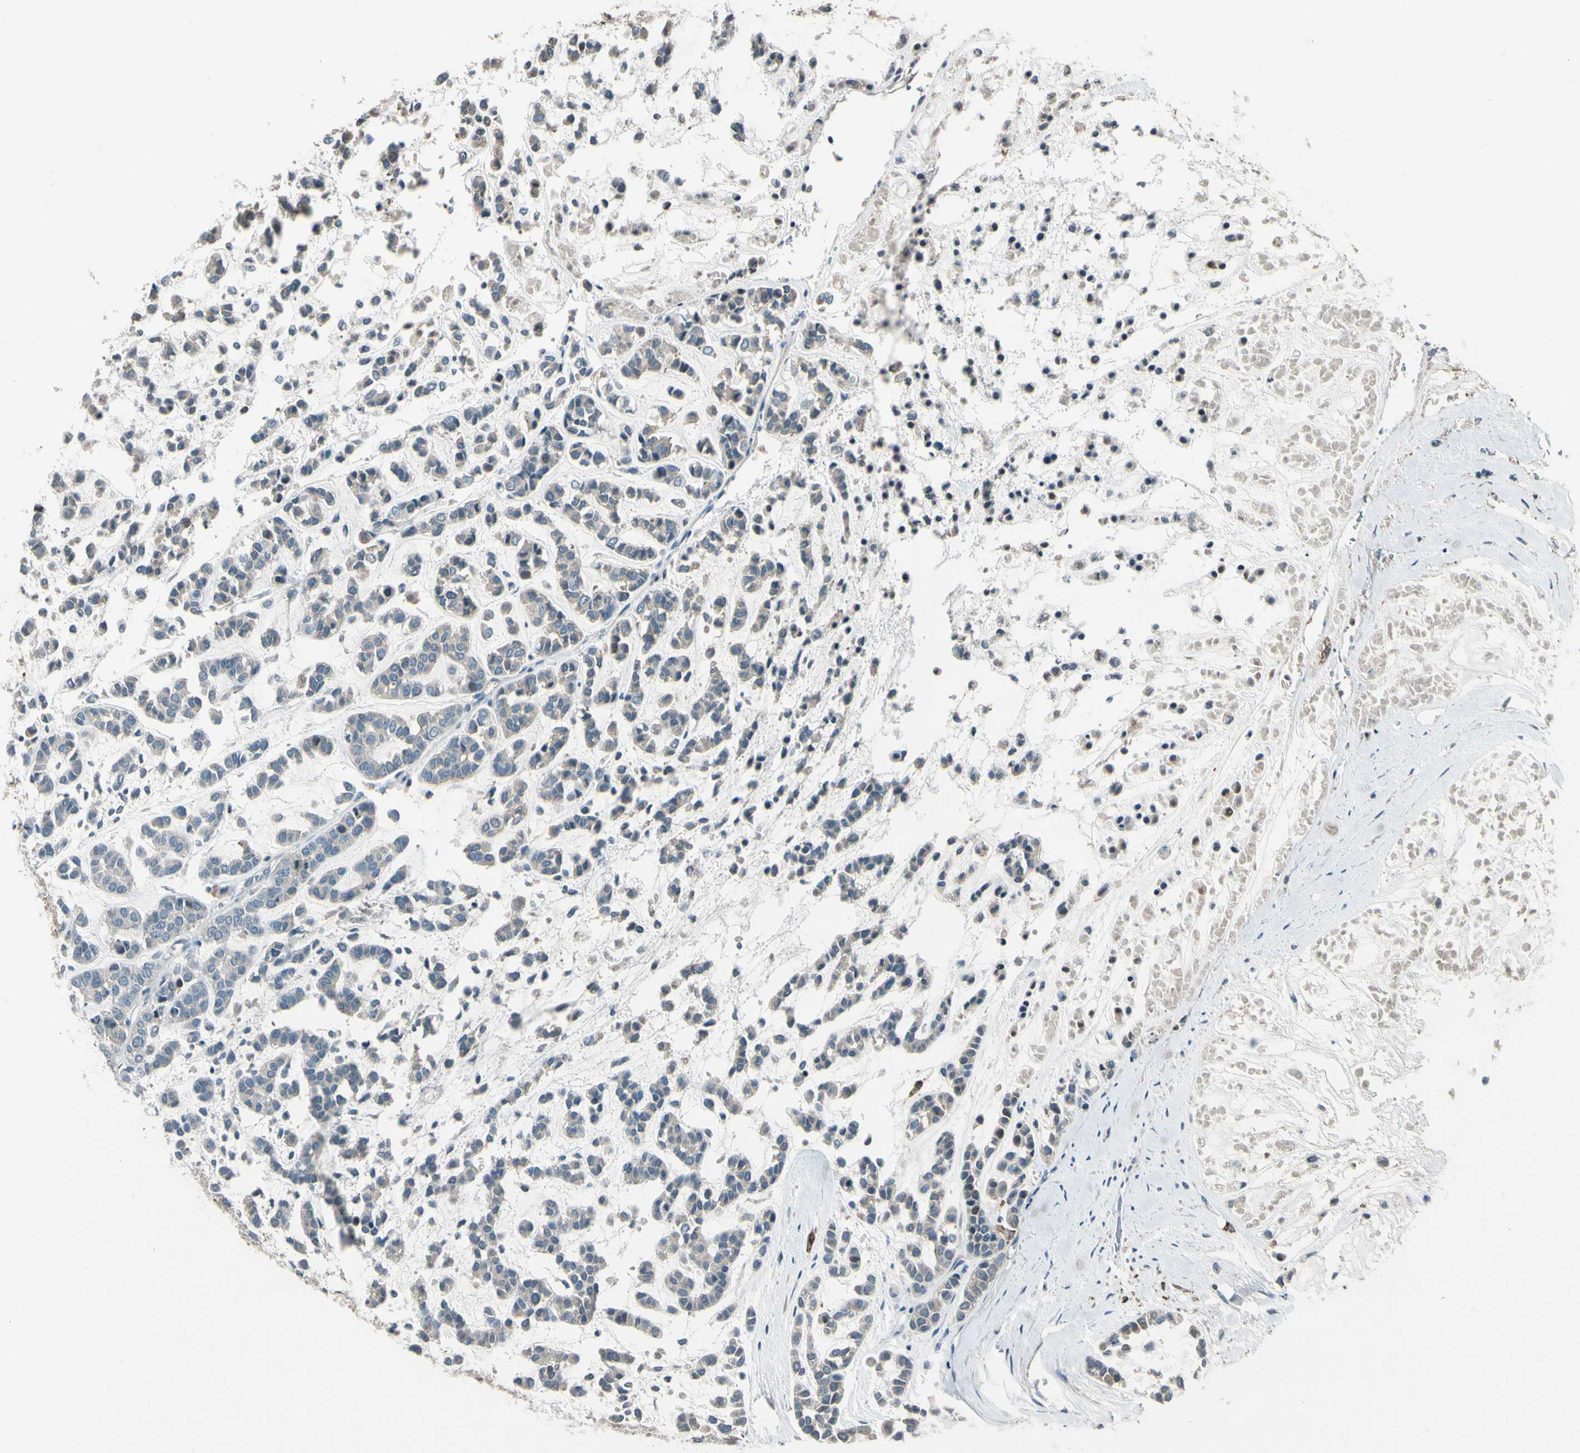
{"staining": {"intensity": "weak", "quantity": ">75%", "location": "cytoplasmic/membranous"}, "tissue": "head and neck cancer", "cell_type": "Tumor cells", "image_type": "cancer", "snomed": [{"axis": "morphology", "description": "Adenocarcinoma, NOS"}, {"axis": "morphology", "description": "Adenoma, NOS"}, {"axis": "topography", "description": "Head-Neck"}], "caption": "Human head and neck cancer stained with a protein marker shows weak staining in tumor cells.", "gene": "PDPN", "patient": {"sex": "female", "age": 55}}